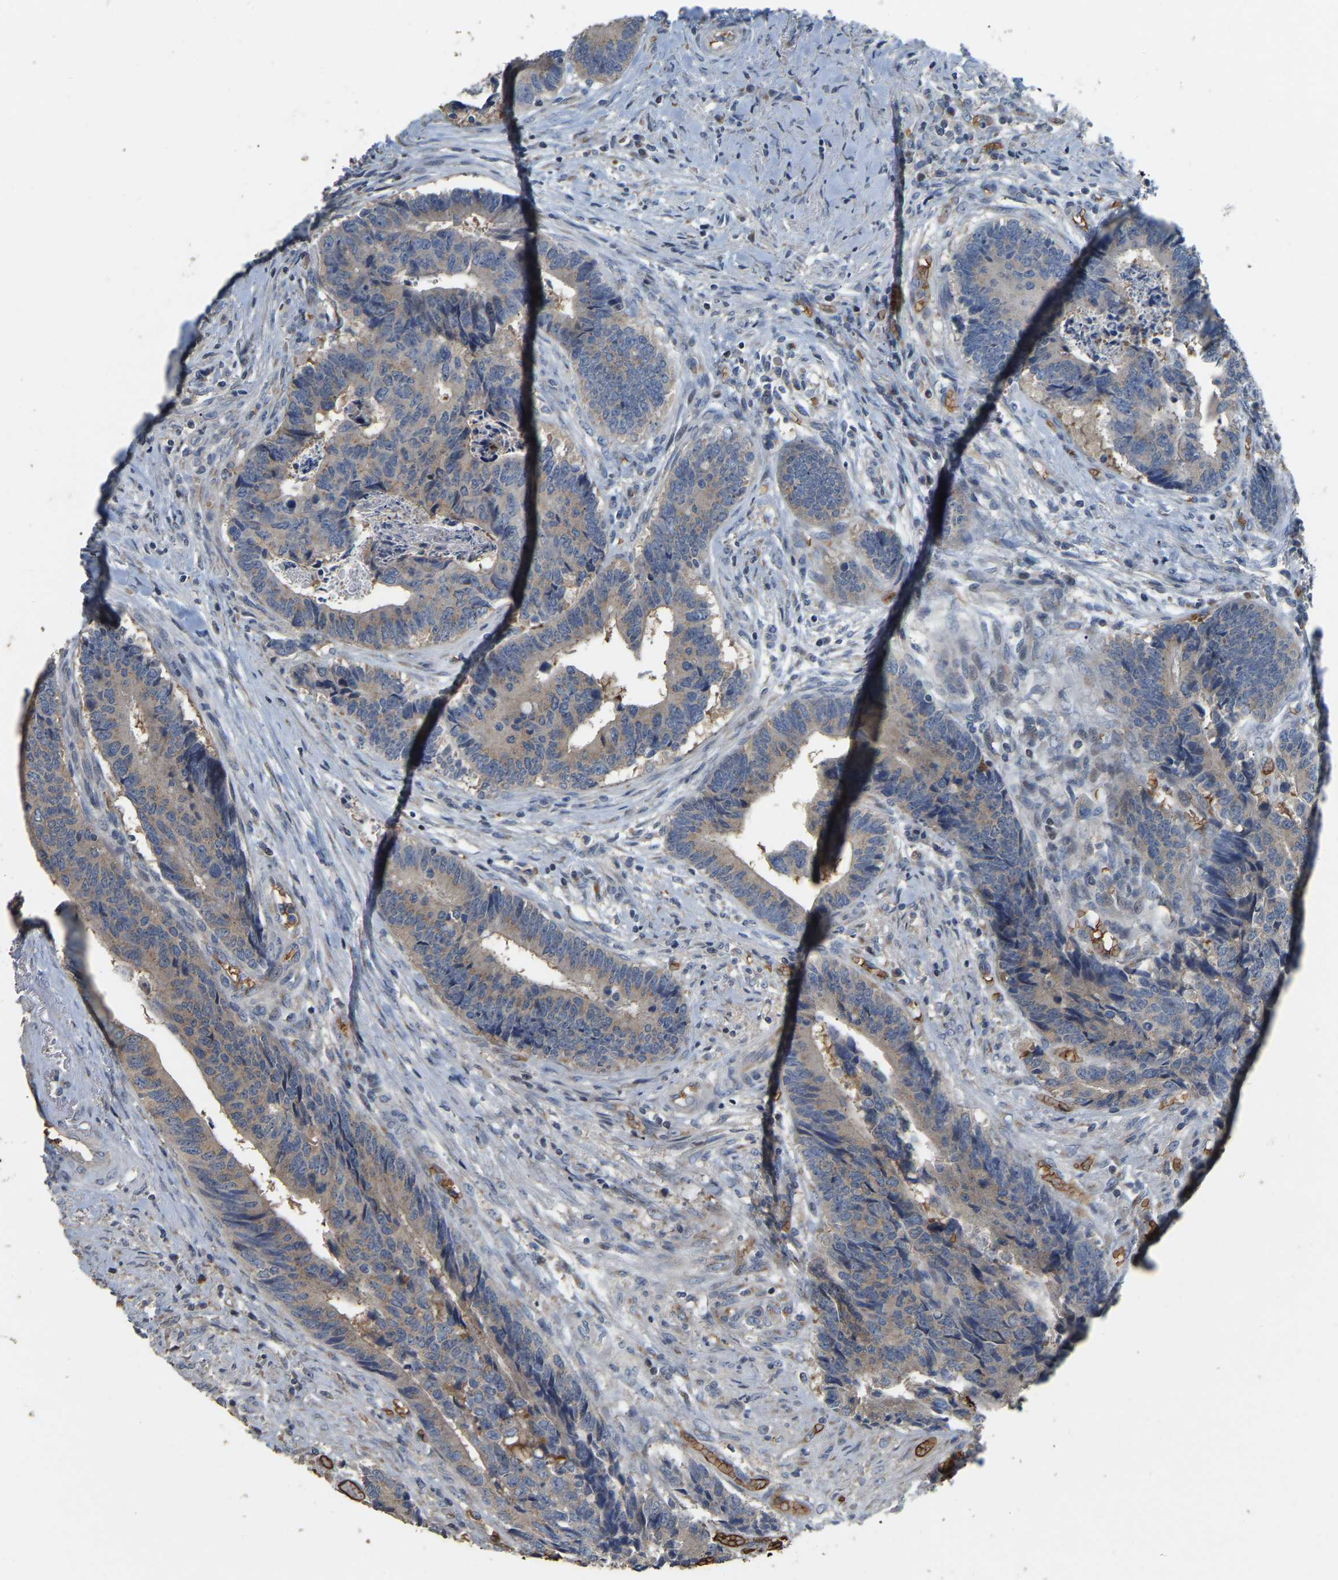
{"staining": {"intensity": "weak", "quantity": ">75%", "location": "cytoplasmic/membranous"}, "tissue": "colorectal cancer", "cell_type": "Tumor cells", "image_type": "cancer", "snomed": [{"axis": "morphology", "description": "Adenocarcinoma, NOS"}, {"axis": "topography", "description": "Rectum"}], "caption": "This image exhibits IHC staining of adenocarcinoma (colorectal), with low weak cytoplasmic/membranous expression in about >75% of tumor cells.", "gene": "CFAP298", "patient": {"sex": "male", "age": 84}}